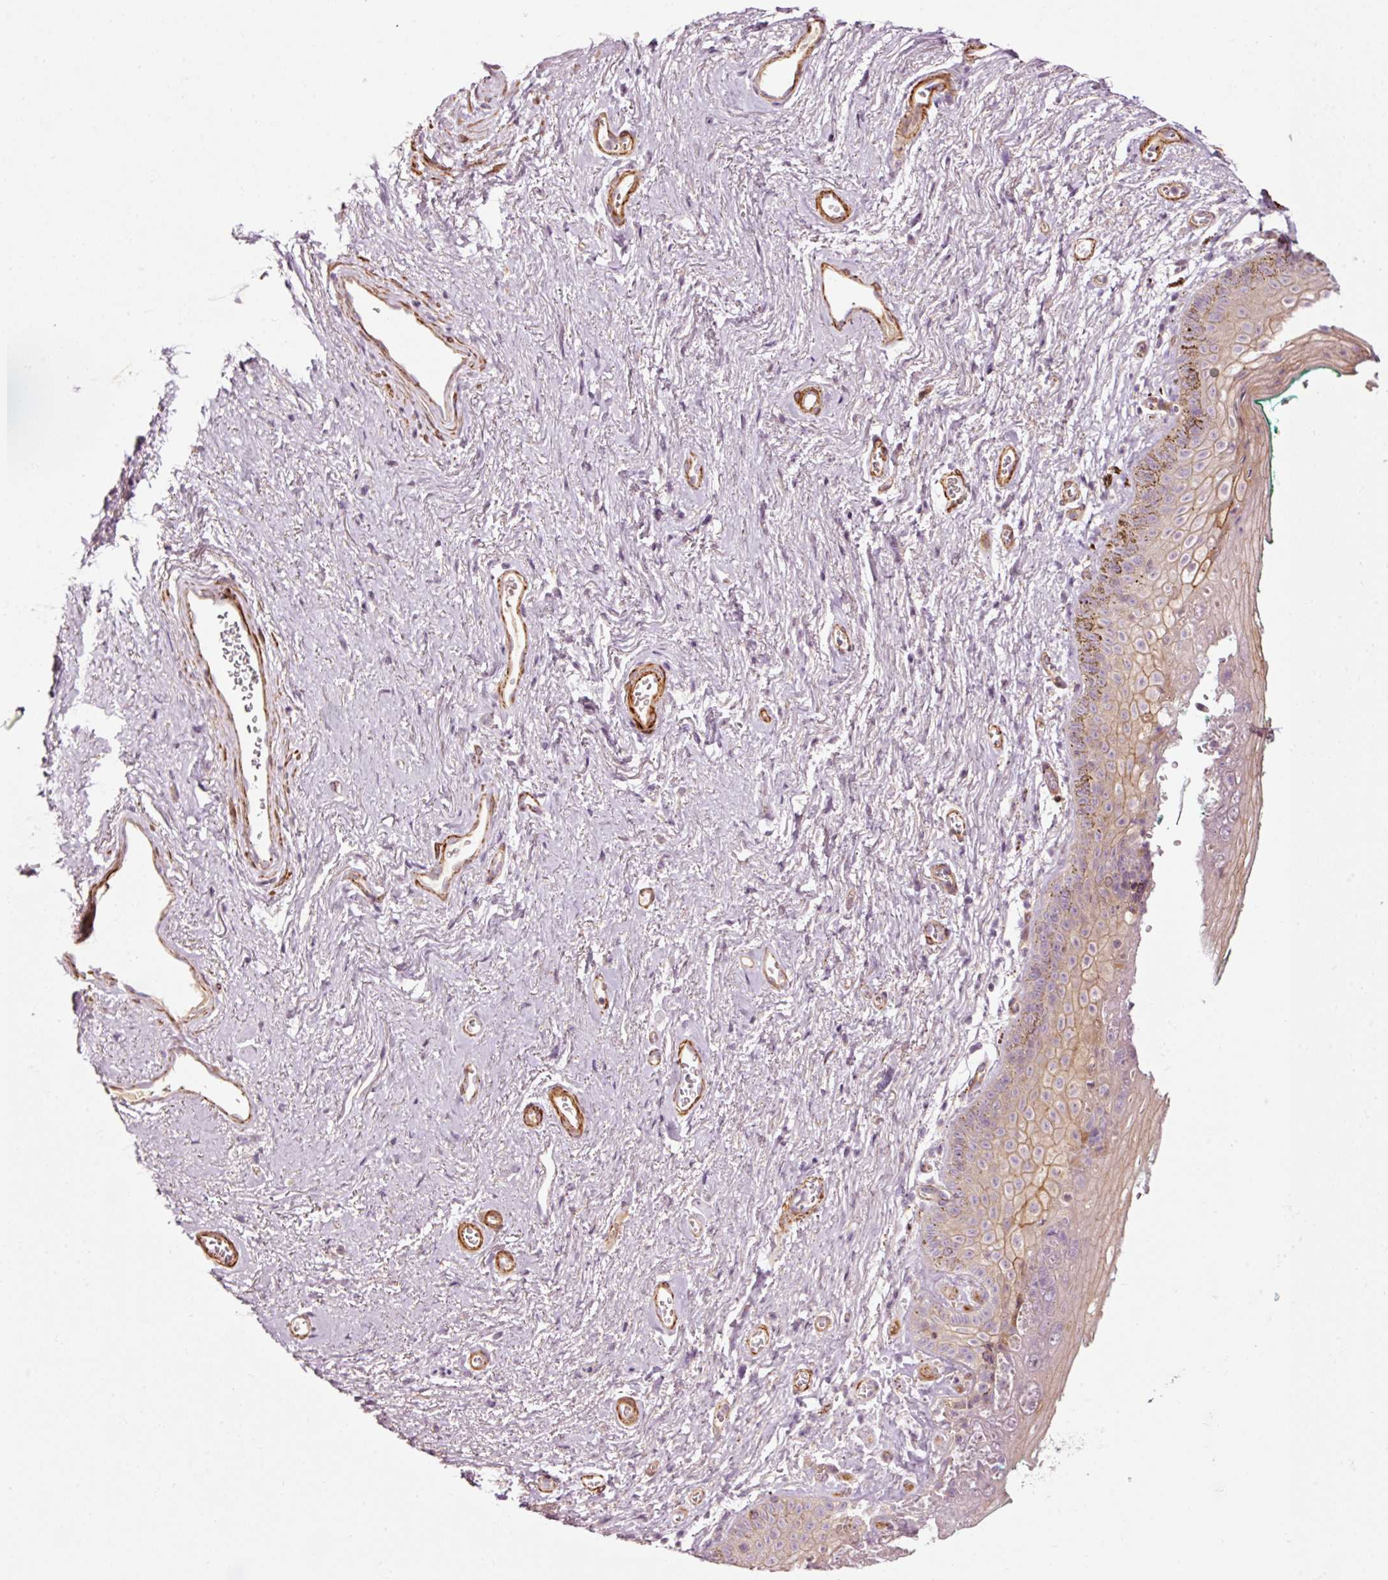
{"staining": {"intensity": "strong", "quantity": "25%-75%", "location": "cytoplasmic/membranous"}, "tissue": "vagina", "cell_type": "Squamous epithelial cells", "image_type": "normal", "snomed": [{"axis": "morphology", "description": "Normal tissue, NOS"}, {"axis": "topography", "description": "Vulva"}, {"axis": "topography", "description": "Vagina"}, {"axis": "topography", "description": "Peripheral nerve tissue"}], "caption": "High-magnification brightfield microscopy of normal vagina stained with DAB (3,3'-diaminobenzidine) (brown) and counterstained with hematoxylin (blue). squamous epithelial cells exhibit strong cytoplasmic/membranous expression is present in about25%-75% of cells. Immunohistochemistry (ihc) stains the protein of interest in brown and the nuclei are stained blue.", "gene": "ANKRD20A1", "patient": {"sex": "female", "age": 66}}